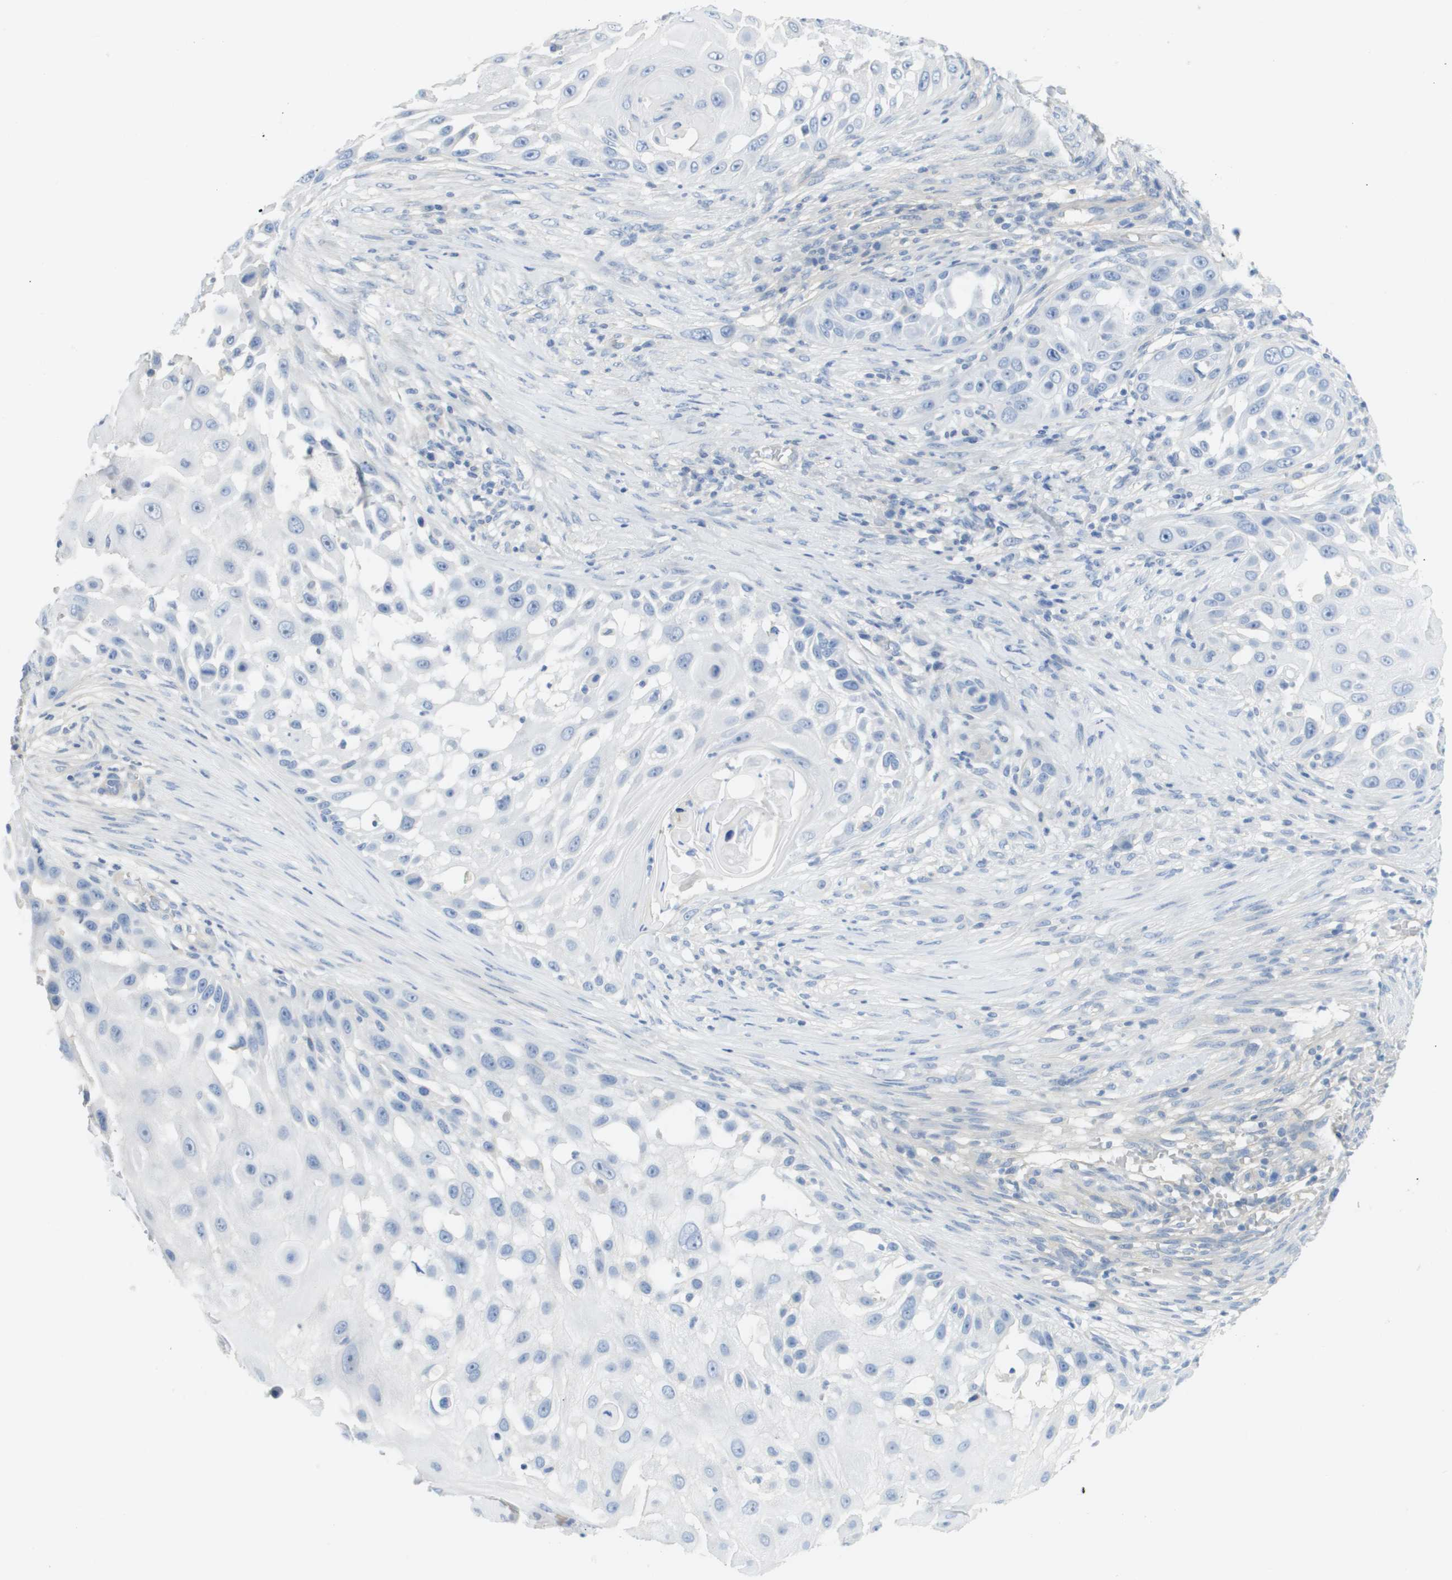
{"staining": {"intensity": "negative", "quantity": "none", "location": "none"}, "tissue": "skin cancer", "cell_type": "Tumor cells", "image_type": "cancer", "snomed": [{"axis": "morphology", "description": "Squamous cell carcinoma, NOS"}, {"axis": "topography", "description": "Skin"}], "caption": "The IHC histopathology image has no significant expression in tumor cells of squamous cell carcinoma (skin) tissue. Nuclei are stained in blue.", "gene": "MYL3", "patient": {"sex": "female", "age": 44}}